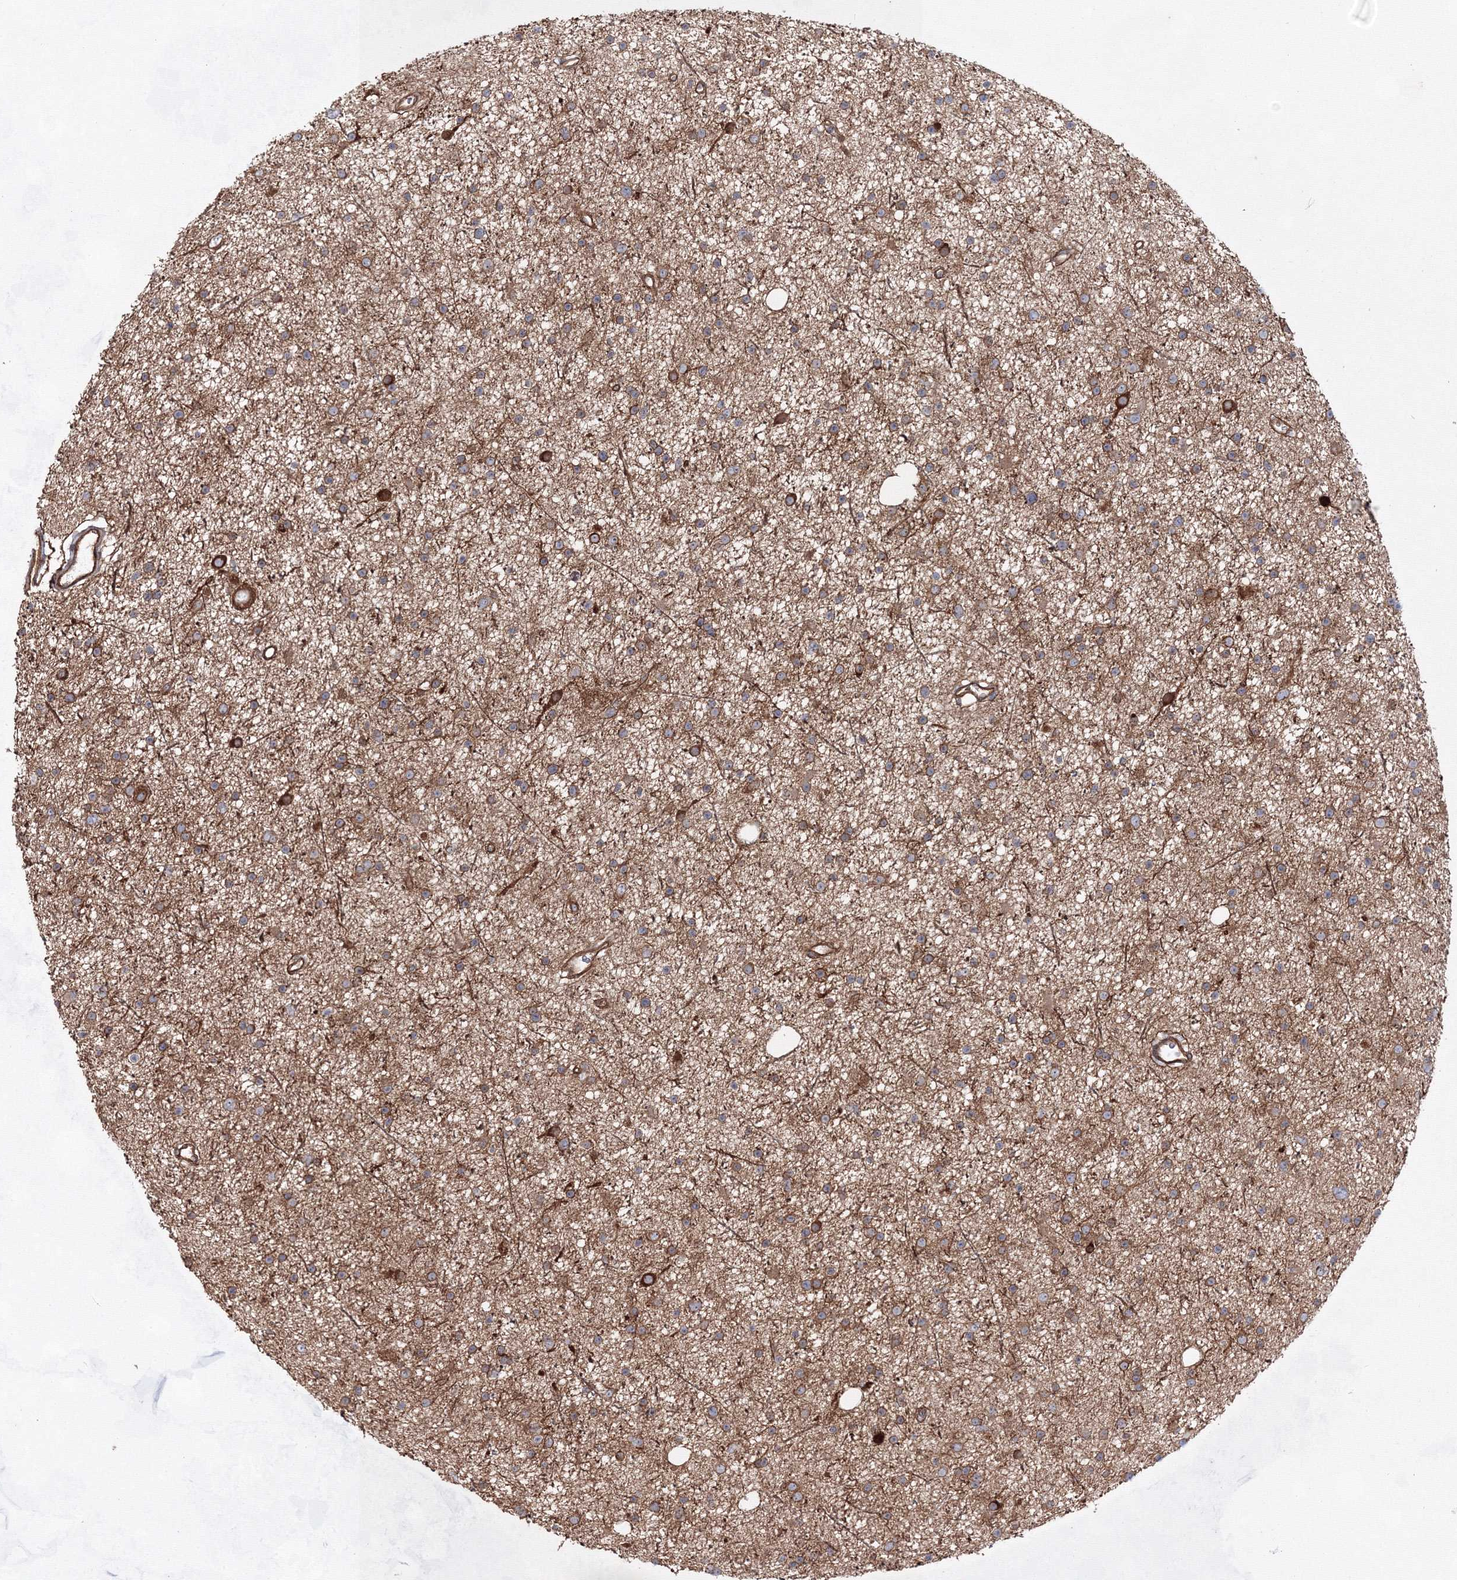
{"staining": {"intensity": "moderate", "quantity": ">75%", "location": "cytoplasmic/membranous"}, "tissue": "glioma", "cell_type": "Tumor cells", "image_type": "cancer", "snomed": [{"axis": "morphology", "description": "Glioma, malignant, Low grade"}, {"axis": "topography", "description": "Cerebral cortex"}], "caption": "Protein expression analysis of glioma exhibits moderate cytoplasmic/membranous expression in approximately >75% of tumor cells. The staining was performed using DAB to visualize the protein expression in brown, while the nuclei were stained in blue with hematoxylin (Magnification: 20x).", "gene": "EXOC6", "patient": {"sex": "female", "age": 39}}